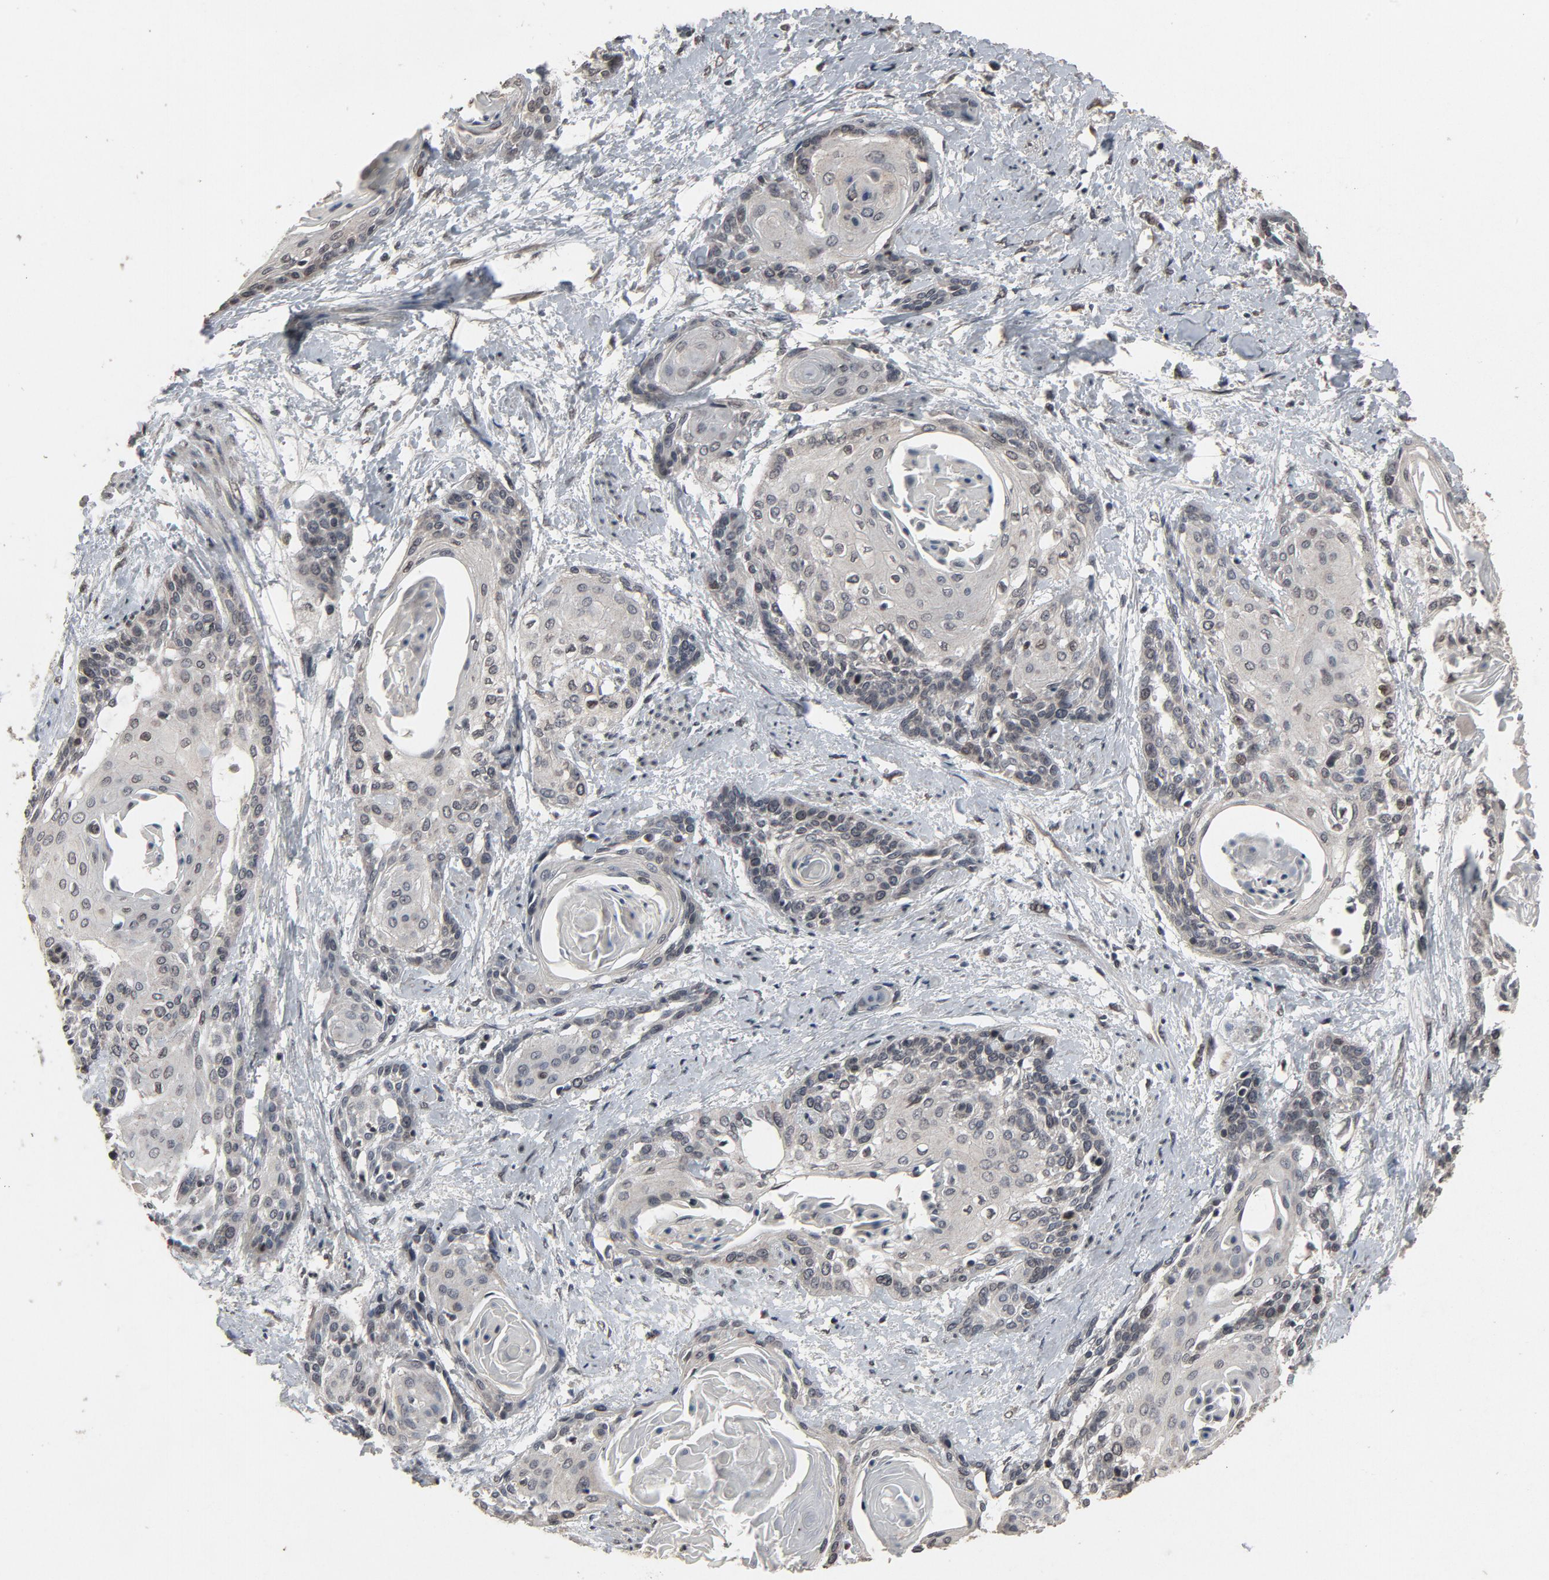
{"staining": {"intensity": "weak", "quantity": "<25%", "location": "nuclear"}, "tissue": "cervical cancer", "cell_type": "Tumor cells", "image_type": "cancer", "snomed": [{"axis": "morphology", "description": "Squamous cell carcinoma, NOS"}, {"axis": "topography", "description": "Cervix"}], "caption": "DAB immunohistochemical staining of human cervical squamous cell carcinoma demonstrates no significant positivity in tumor cells.", "gene": "POM121", "patient": {"sex": "female", "age": 57}}